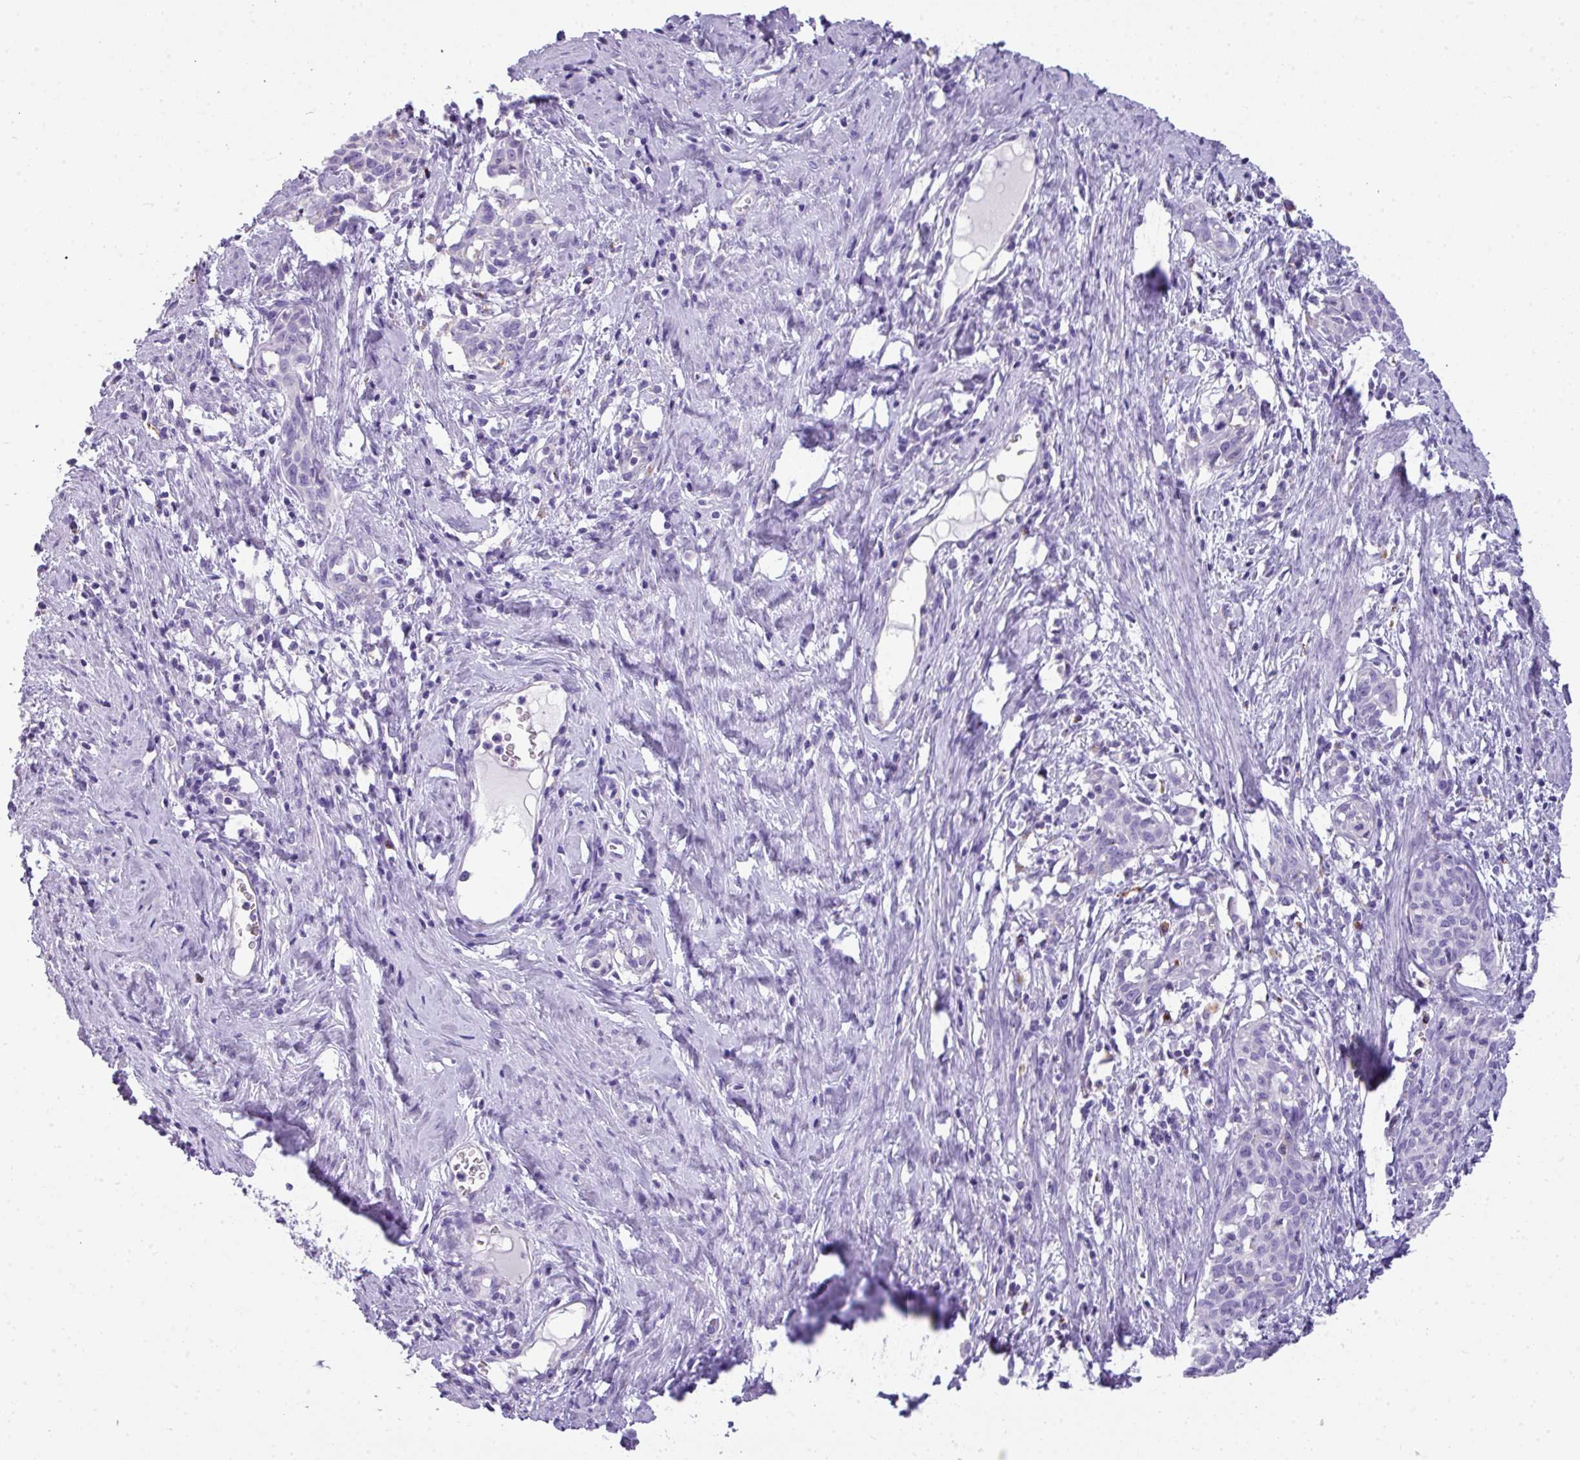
{"staining": {"intensity": "negative", "quantity": "none", "location": "none"}, "tissue": "cervical cancer", "cell_type": "Tumor cells", "image_type": "cancer", "snomed": [{"axis": "morphology", "description": "Squamous cell carcinoma, NOS"}, {"axis": "topography", "description": "Cervix"}], "caption": "A high-resolution micrograph shows immunohistochemistry (IHC) staining of cervical cancer (squamous cell carcinoma), which displays no significant staining in tumor cells.", "gene": "ZNF568", "patient": {"sex": "female", "age": 52}}